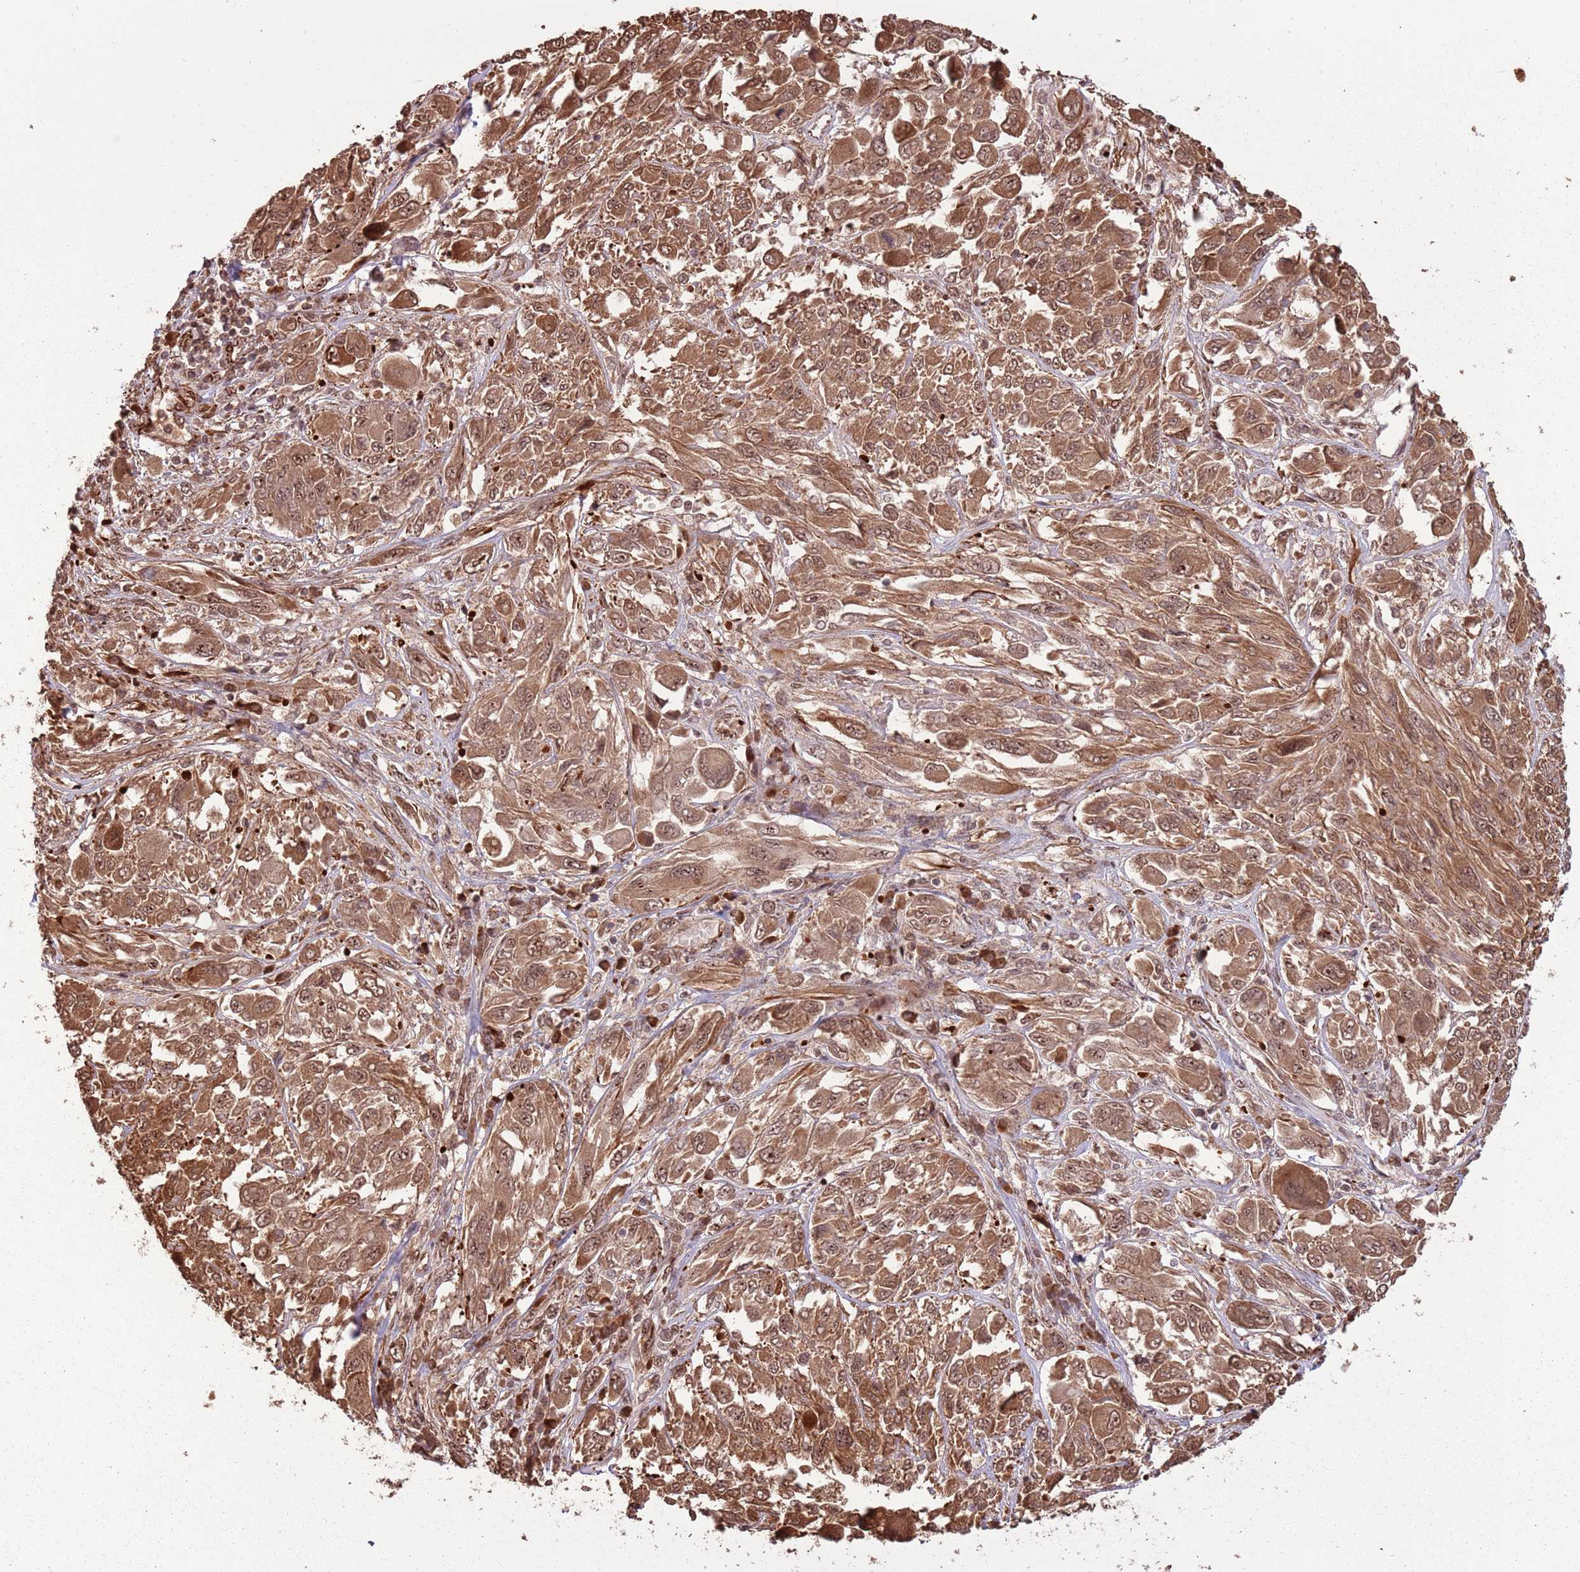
{"staining": {"intensity": "moderate", "quantity": ">75%", "location": "cytoplasmic/membranous,nuclear"}, "tissue": "melanoma", "cell_type": "Tumor cells", "image_type": "cancer", "snomed": [{"axis": "morphology", "description": "Malignant melanoma, NOS"}, {"axis": "topography", "description": "Skin"}], "caption": "Tumor cells demonstrate medium levels of moderate cytoplasmic/membranous and nuclear staining in approximately >75% of cells in human melanoma.", "gene": "ADAMTS3", "patient": {"sex": "female", "age": 91}}